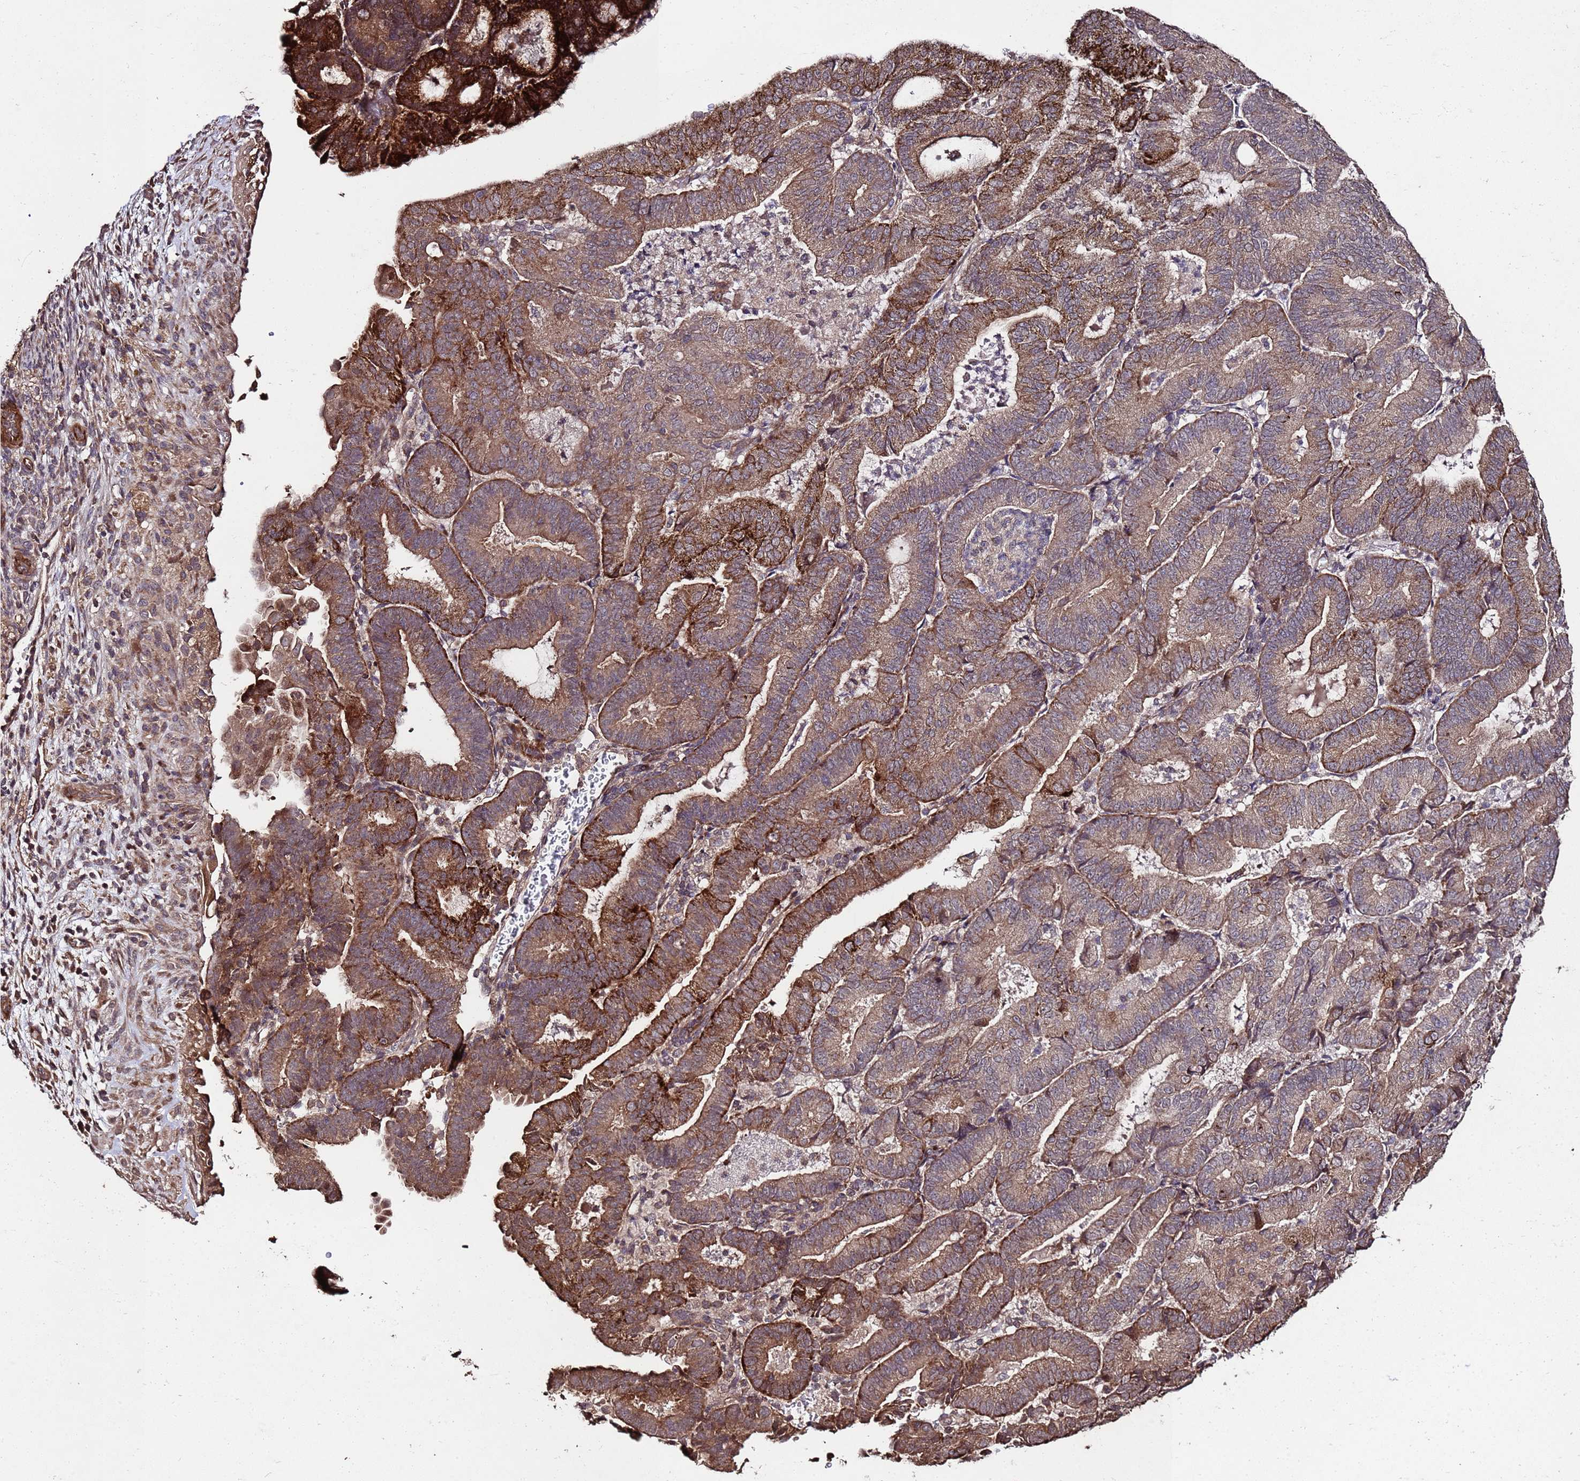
{"staining": {"intensity": "moderate", "quantity": ">75%", "location": "cytoplasmic/membranous"}, "tissue": "endometrial cancer", "cell_type": "Tumor cells", "image_type": "cancer", "snomed": [{"axis": "morphology", "description": "Adenocarcinoma, NOS"}, {"axis": "topography", "description": "Endometrium"}], "caption": "Protein staining of adenocarcinoma (endometrial) tissue shows moderate cytoplasmic/membranous expression in approximately >75% of tumor cells.", "gene": "PRODH", "patient": {"sex": "female", "age": 70}}